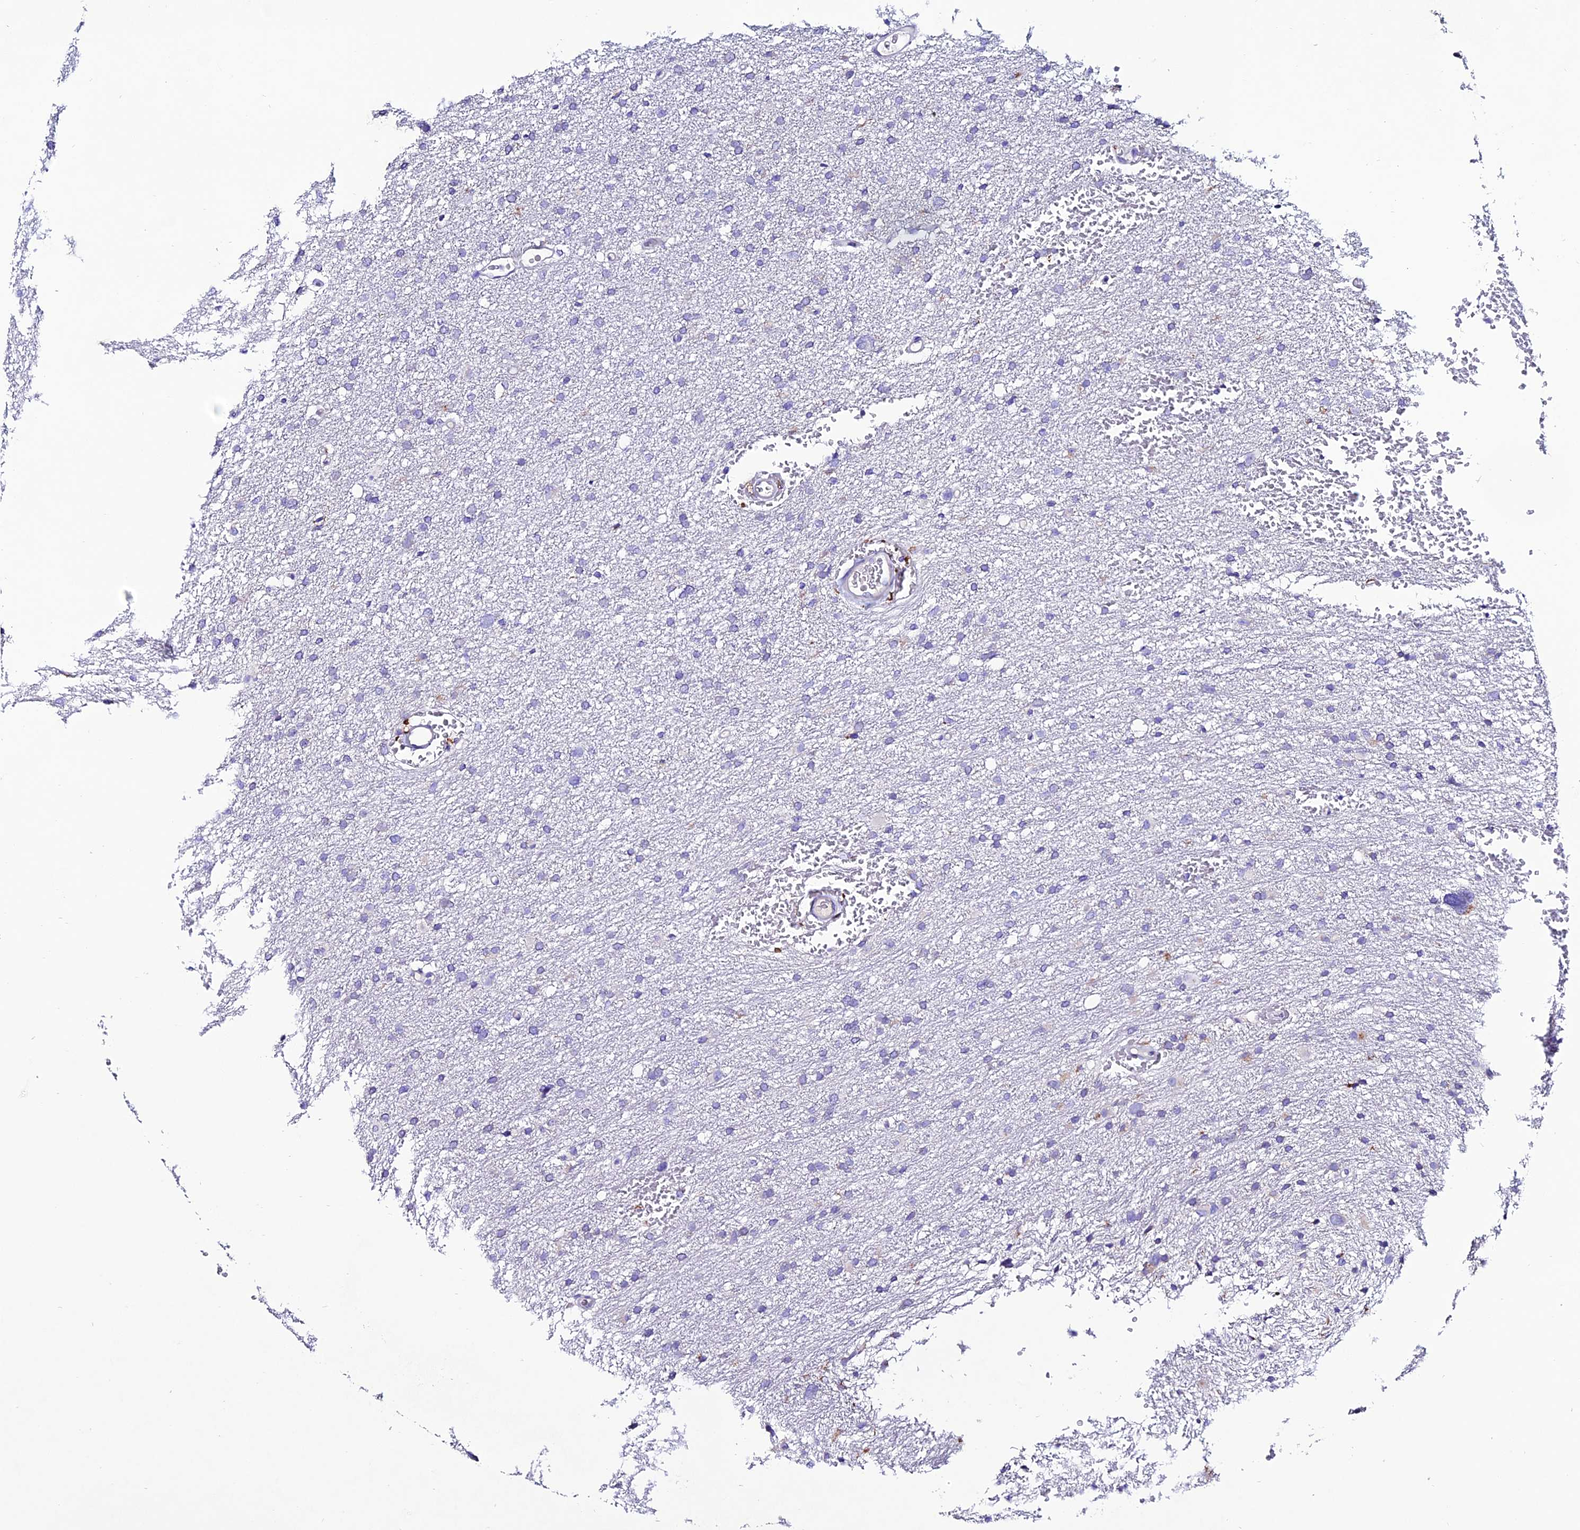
{"staining": {"intensity": "negative", "quantity": "none", "location": "none"}, "tissue": "glioma", "cell_type": "Tumor cells", "image_type": "cancer", "snomed": [{"axis": "morphology", "description": "Glioma, malignant, High grade"}, {"axis": "topography", "description": "Cerebral cortex"}], "caption": "Immunohistochemical staining of high-grade glioma (malignant) displays no significant expression in tumor cells.", "gene": "OR51Q1", "patient": {"sex": "female", "age": 36}}